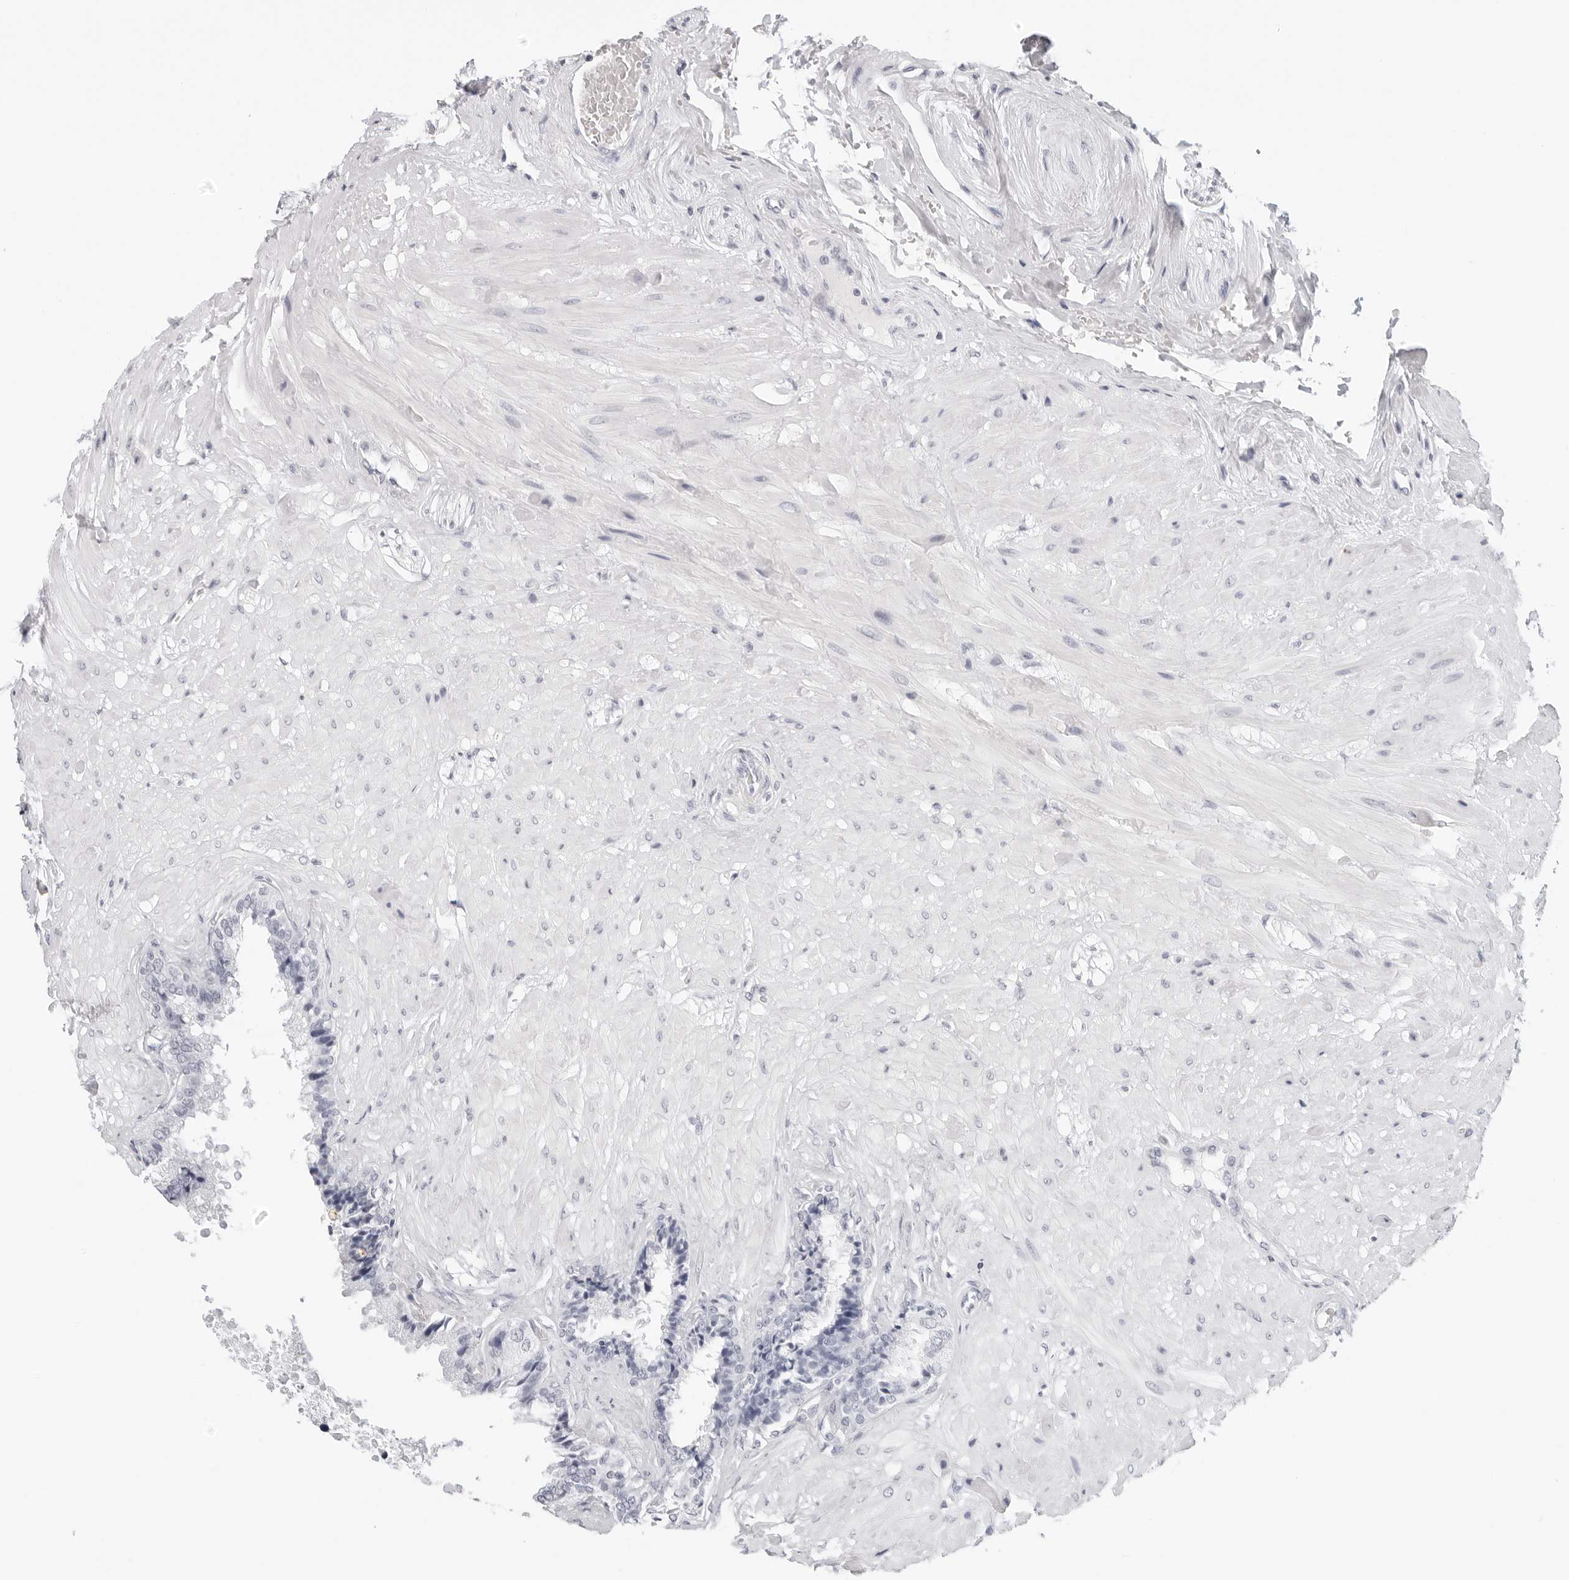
{"staining": {"intensity": "negative", "quantity": "none", "location": "none"}, "tissue": "seminal vesicle", "cell_type": "Glandular cells", "image_type": "normal", "snomed": [{"axis": "morphology", "description": "Normal tissue, NOS"}, {"axis": "topography", "description": "Seminal veicle"}], "caption": "Seminal vesicle stained for a protein using immunohistochemistry (IHC) demonstrates no positivity glandular cells.", "gene": "AGMAT", "patient": {"sex": "male", "age": 46}}